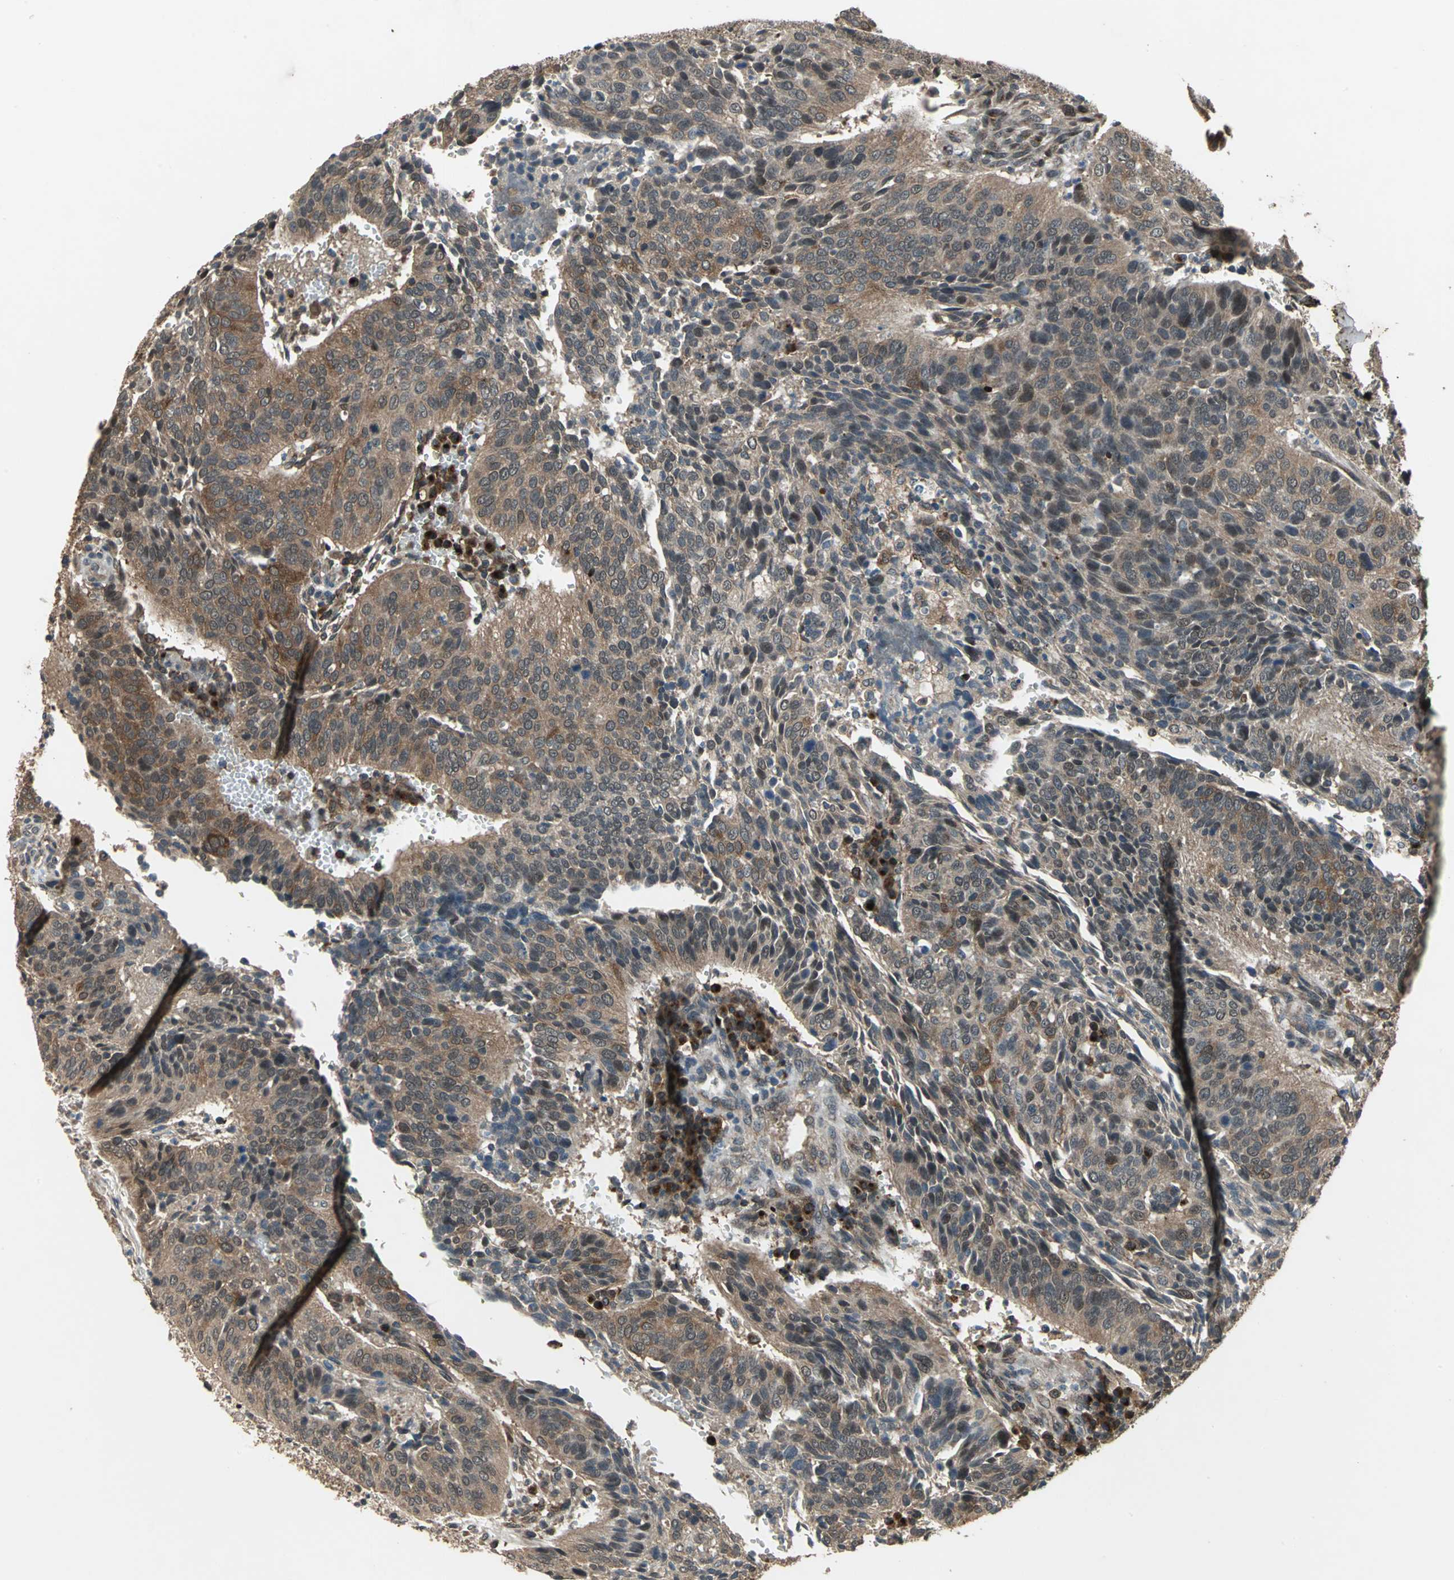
{"staining": {"intensity": "moderate", "quantity": ">75%", "location": "cytoplasmic/membranous,nuclear"}, "tissue": "cervical cancer", "cell_type": "Tumor cells", "image_type": "cancer", "snomed": [{"axis": "morphology", "description": "Squamous cell carcinoma, NOS"}, {"axis": "topography", "description": "Cervix"}], "caption": "A brown stain highlights moderate cytoplasmic/membranous and nuclear staining of a protein in human cervical squamous cell carcinoma tumor cells.", "gene": "NFKBIE", "patient": {"sex": "female", "age": 39}}